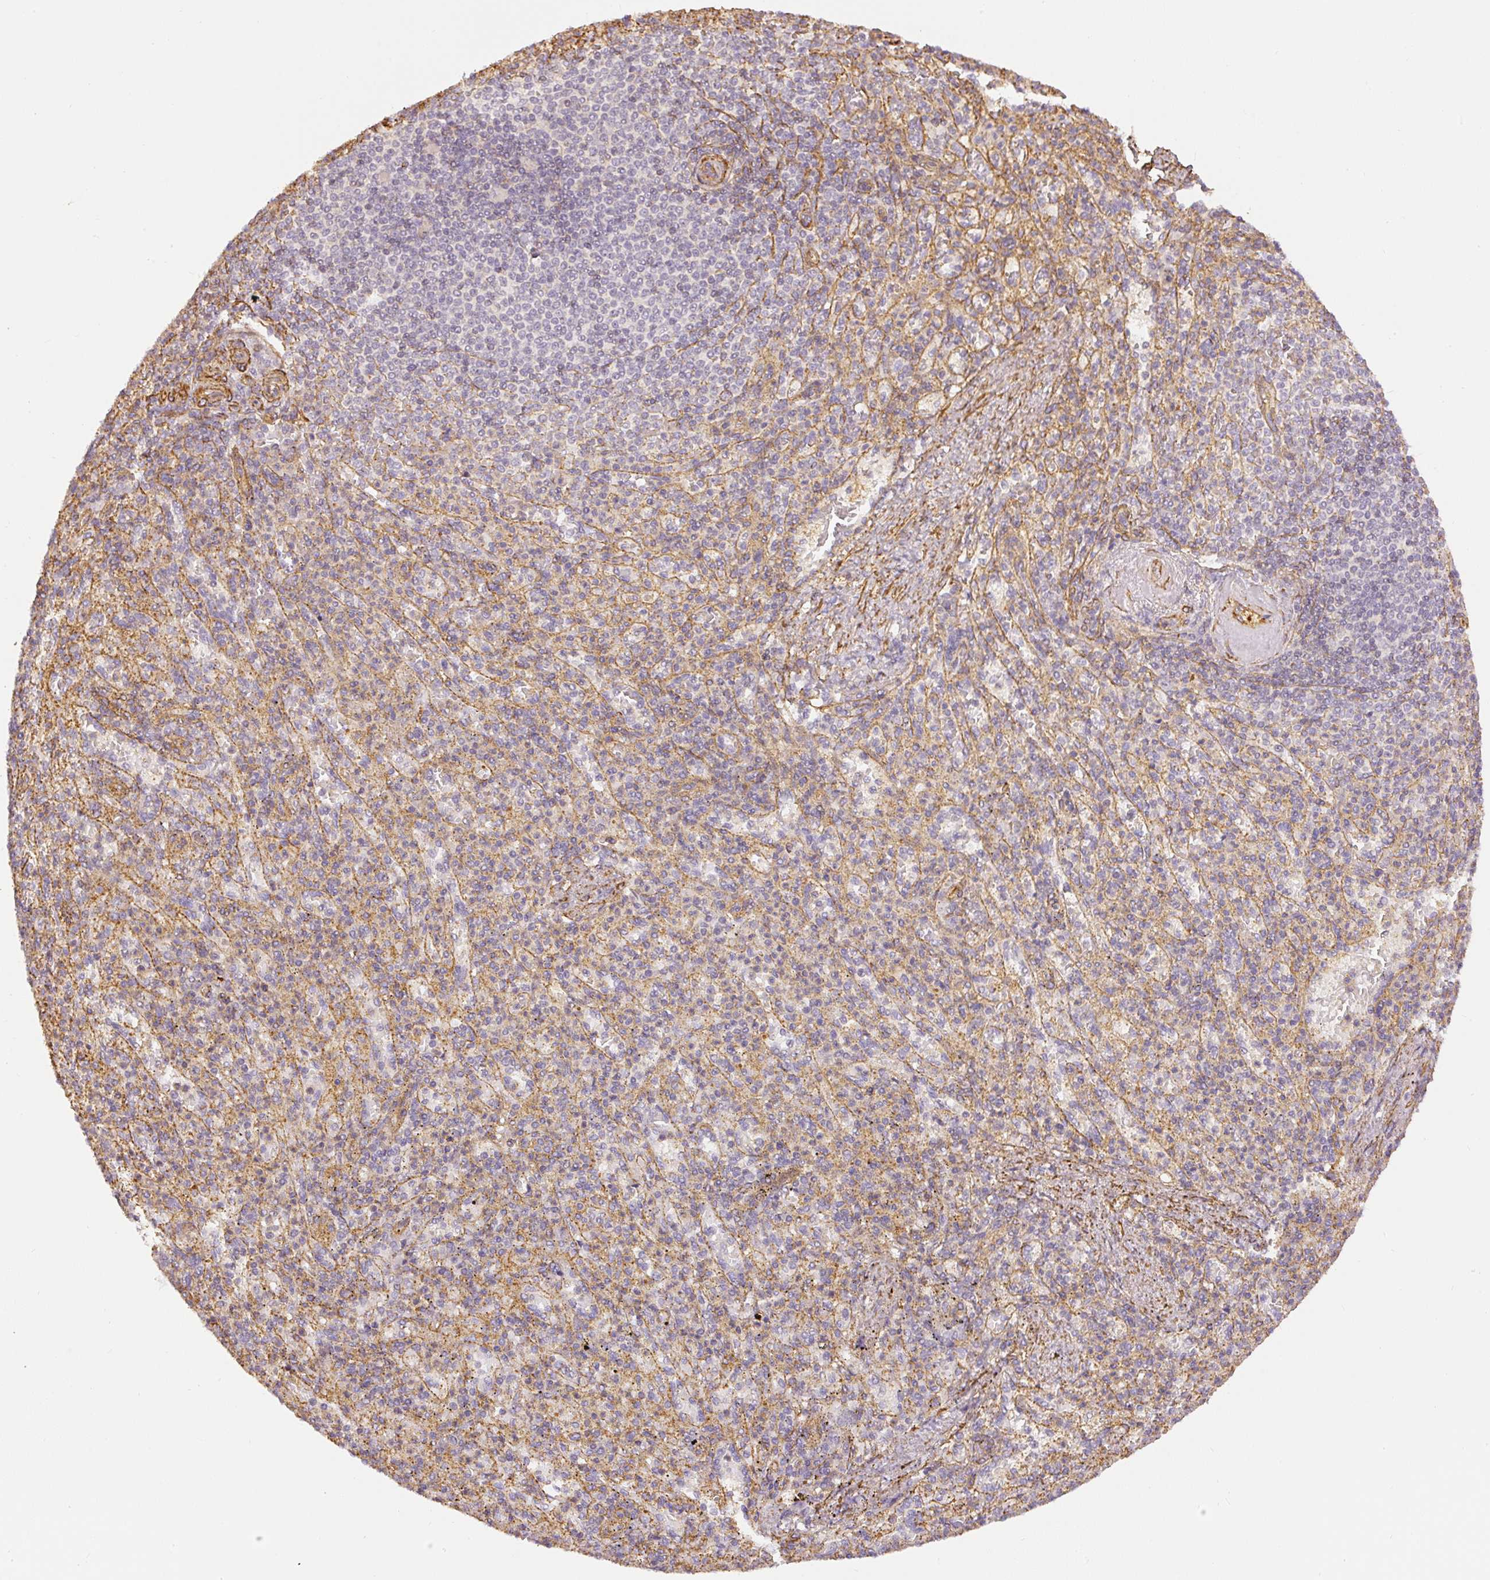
{"staining": {"intensity": "negative", "quantity": "none", "location": "none"}, "tissue": "spleen", "cell_type": "Cells in red pulp", "image_type": "normal", "snomed": [{"axis": "morphology", "description": "Normal tissue, NOS"}, {"axis": "topography", "description": "Spleen"}], "caption": "This photomicrograph is of benign spleen stained with immunohistochemistry to label a protein in brown with the nuclei are counter-stained blue. There is no staining in cells in red pulp.", "gene": "MYL12A", "patient": {"sex": "female", "age": 74}}